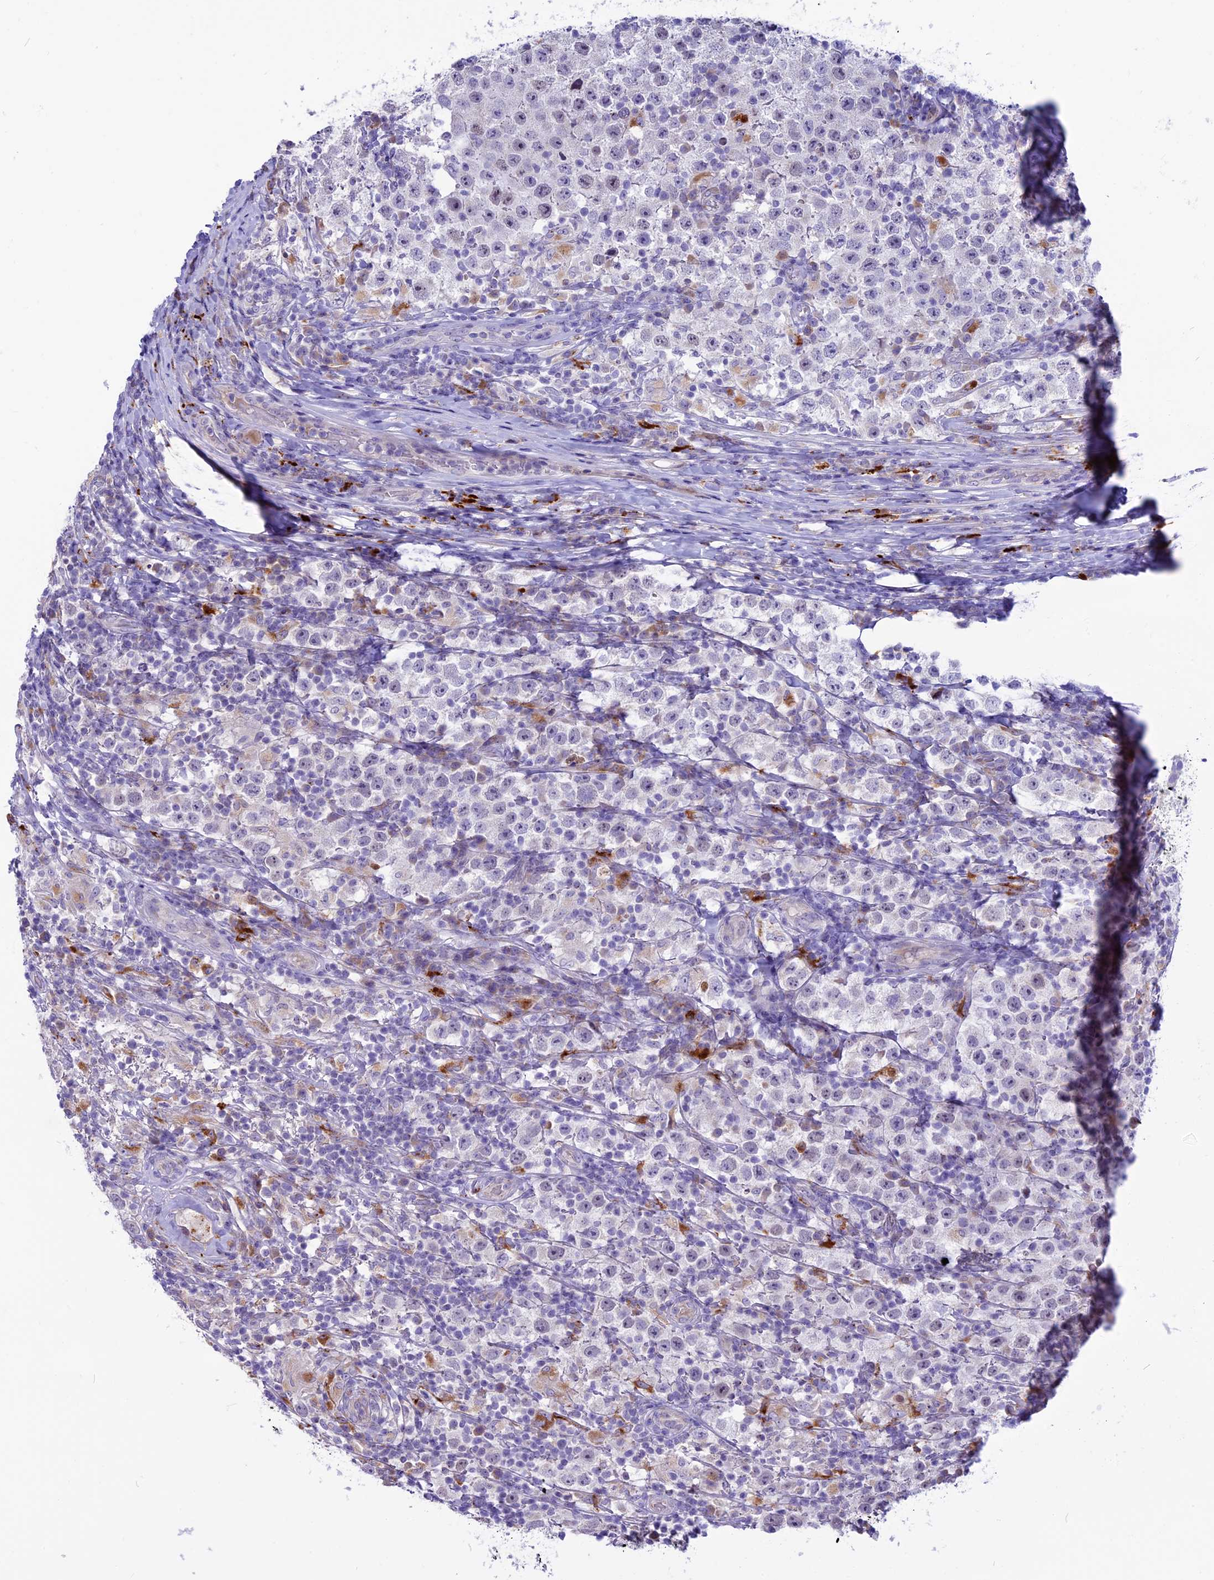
{"staining": {"intensity": "negative", "quantity": "none", "location": "none"}, "tissue": "testis cancer", "cell_type": "Tumor cells", "image_type": "cancer", "snomed": [{"axis": "morphology", "description": "Normal tissue, NOS"}, {"axis": "morphology", "description": "Urothelial carcinoma, High grade"}, {"axis": "morphology", "description": "Seminoma, NOS"}, {"axis": "morphology", "description": "Carcinoma, Embryonal, NOS"}, {"axis": "topography", "description": "Urinary bladder"}, {"axis": "topography", "description": "Testis"}], "caption": "This is a micrograph of immunohistochemistry (IHC) staining of testis seminoma, which shows no positivity in tumor cells.", "gene": "THRSP", "patient": {"sex": "male", "age": 41}}